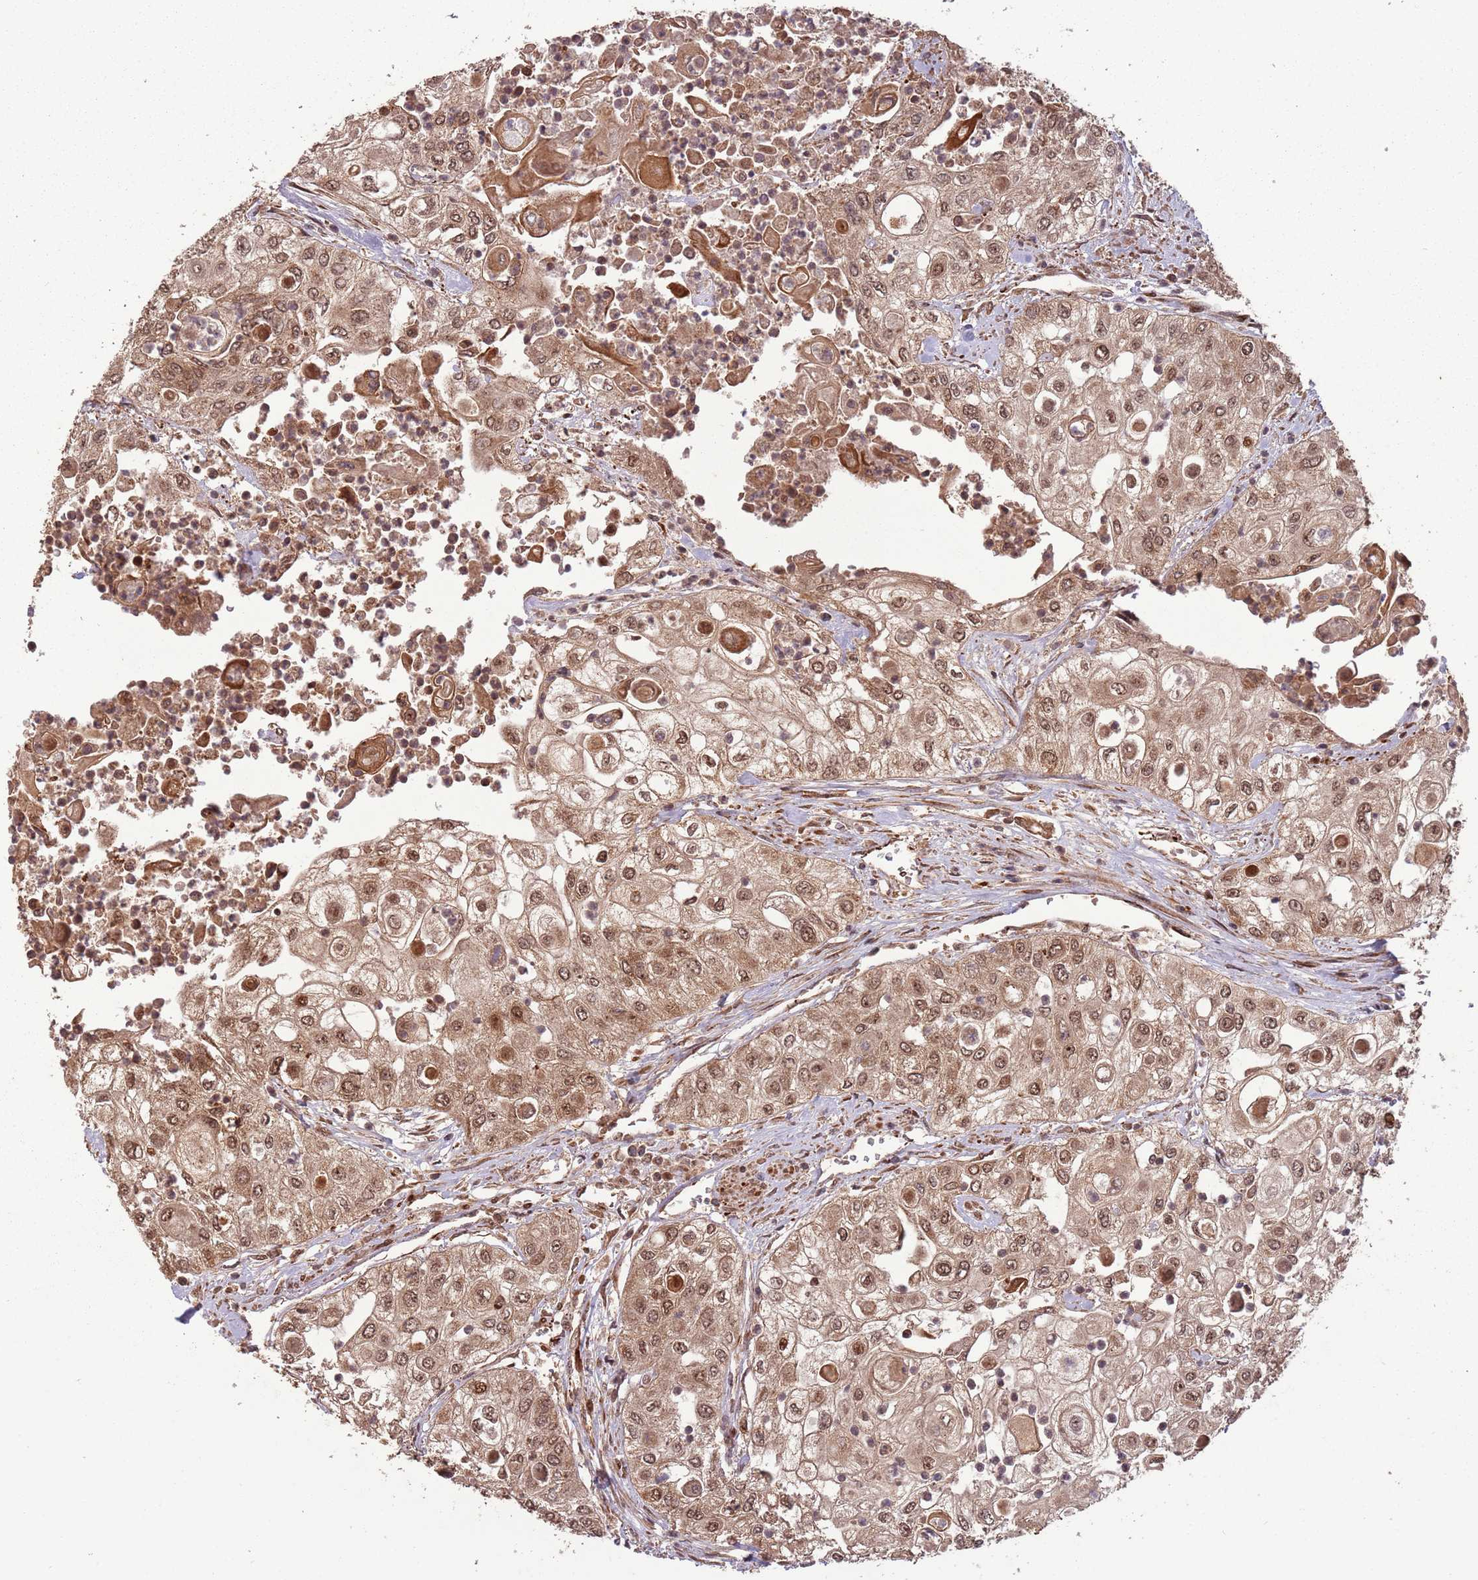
{"staining": {"intensity": "moderate", "quantity": ">75%", "location": "cytoplasmic/membranous,nuclear"}, "tissue": "urothelial cancer", "cell_type": "Tumor cells", "image_type": "cancer", "snomed": [{"axis": "morphology", "description": "Urothelial carcinoma, High grade"}, {"axis": "topography", "description": "Urinary bladder"}], "caption": "A brown stain labels moderate cytoplasmic/membranous and nuclear staining of a protein in urothelial carcinoma (high-grade) tumor cells.", "gene": "ADAMTS3", "patient": {"sex": "female", "age": 79}}